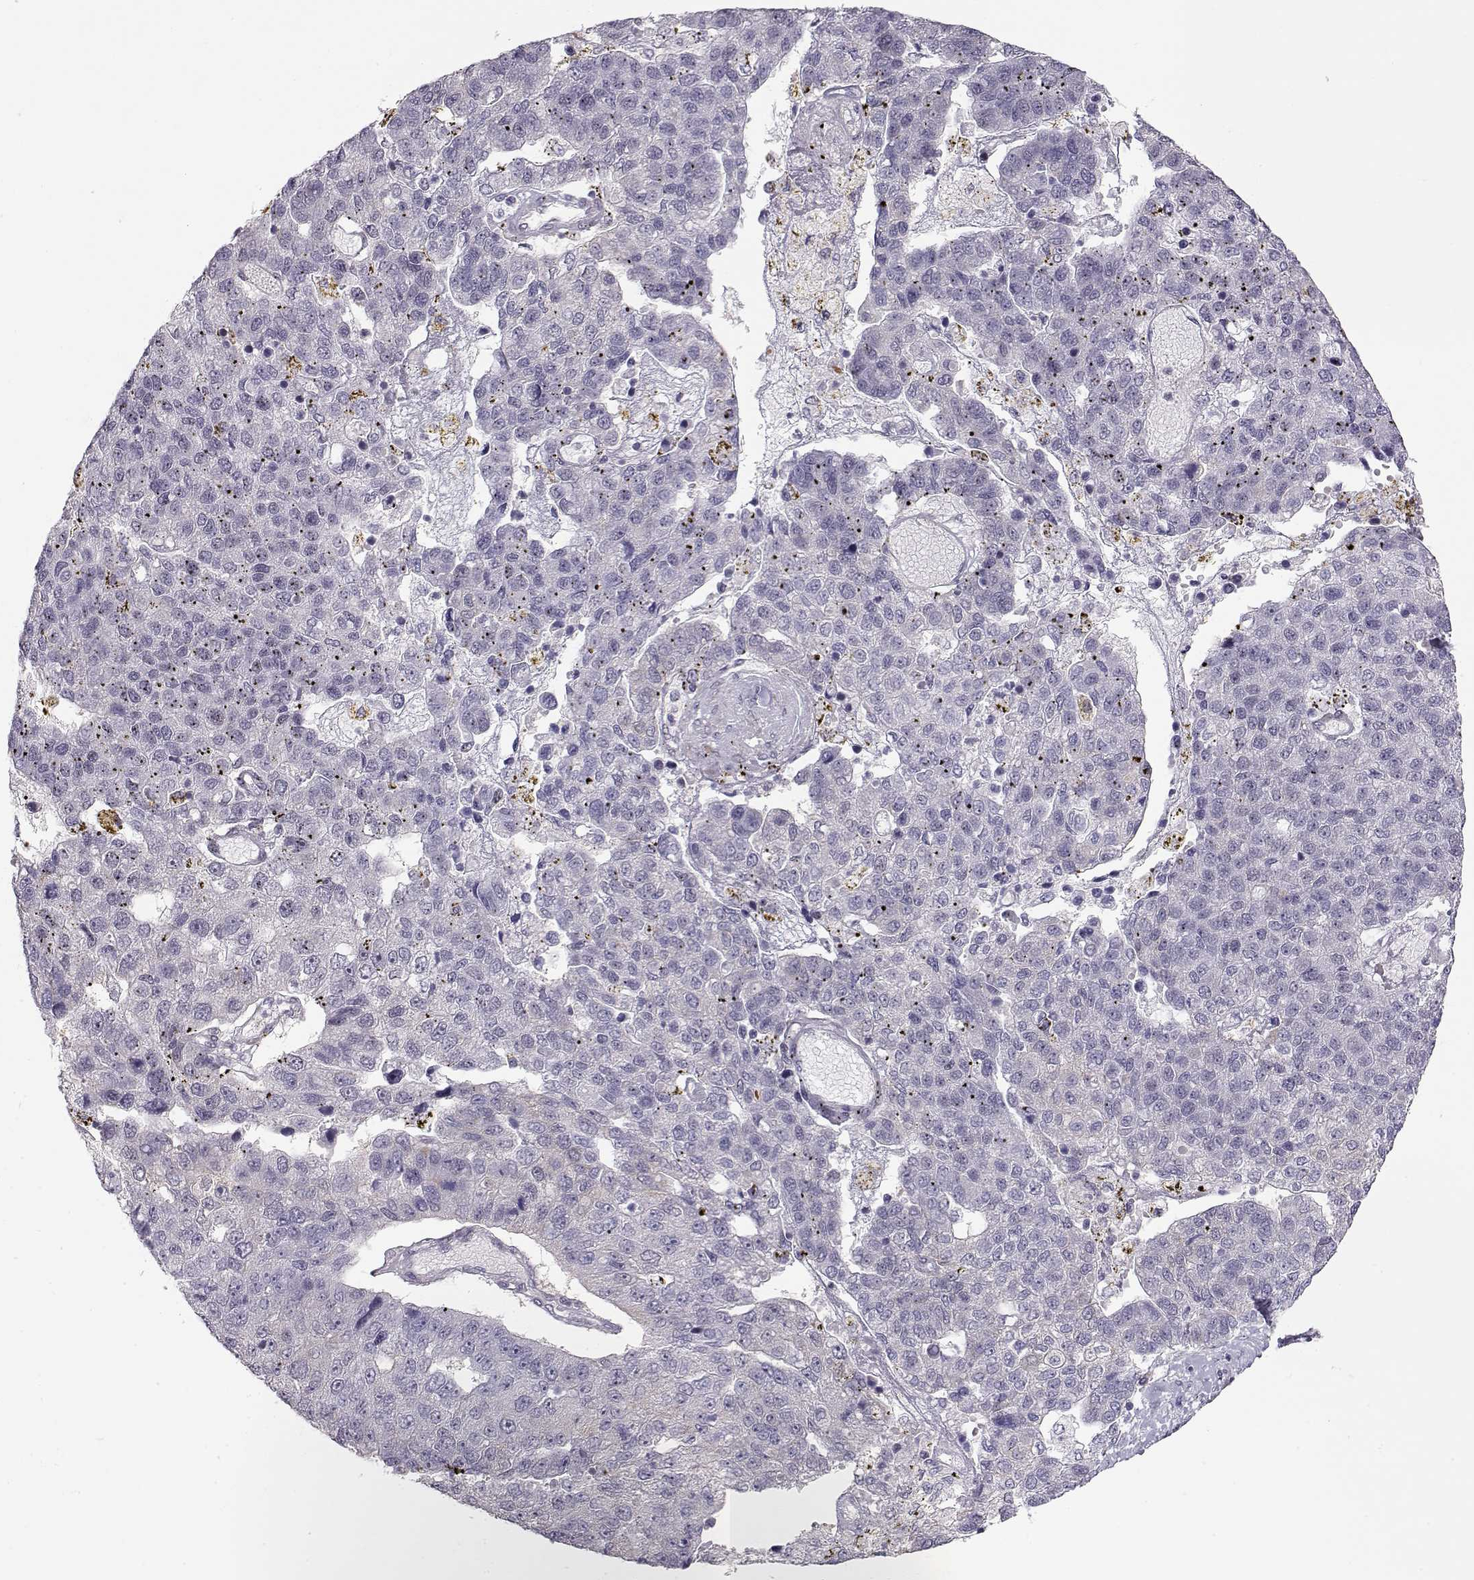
{"staining": {"intensity": "negative", "quantity": "none", "location": "none"}, "tissue": "pancreatic cancer", "cell_type": "Tumor cells", "image_type": "cancer", "snomed": [{"axis": "morphology", "description": "Adenocarcinoma, NOS"}, {"axis": "topography", "description": "Pancreas"}], "caption": "IHC of human pancreatic adenocarcinoma displays no expression in tumor cells.", "gene": "TEPP", "patient": {"sex": "female", "age": 61}}